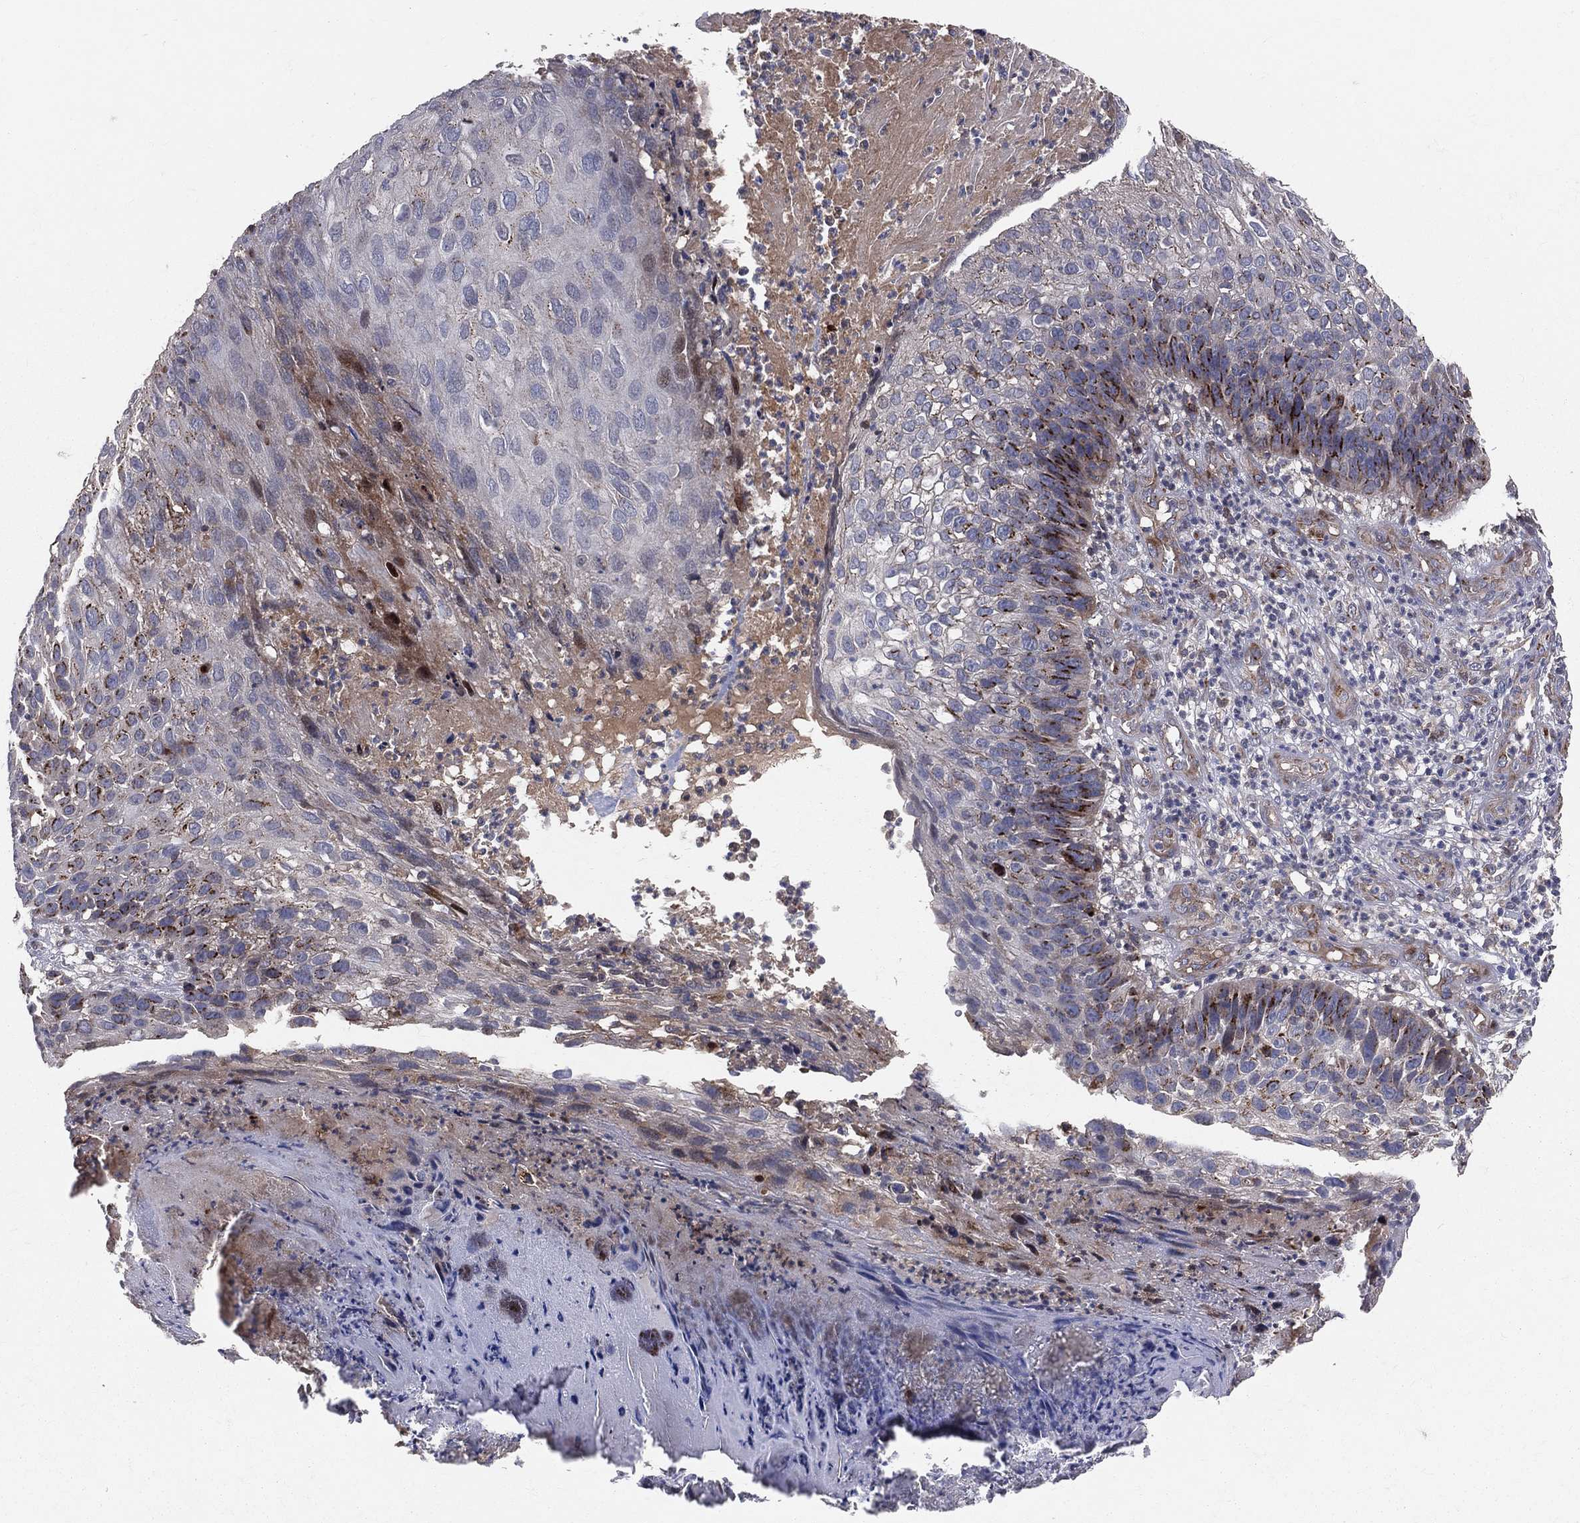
{"staining": {"intensity": "strong", "quantity": "<25%", "location": "cytoplasmic/membranous"}, "tissue": "skin cancer", "cell_type": "Tumor cells", "image_type": "cancer", "snomed": [{"axis": "morphology", "description": "Squamous cell carcinoma, NOS"}, {"axis": "topography", "description": "Skin"}], "caption": "Human skin cancer (squamous cell carcinoma) stained for a protein (brown) reveals strong cytoplasmic/membranous positive staining in approximately <25% of tumor cells.", "gene": "ENTPD1", "patient": {"sex": "male", "age": 92}}